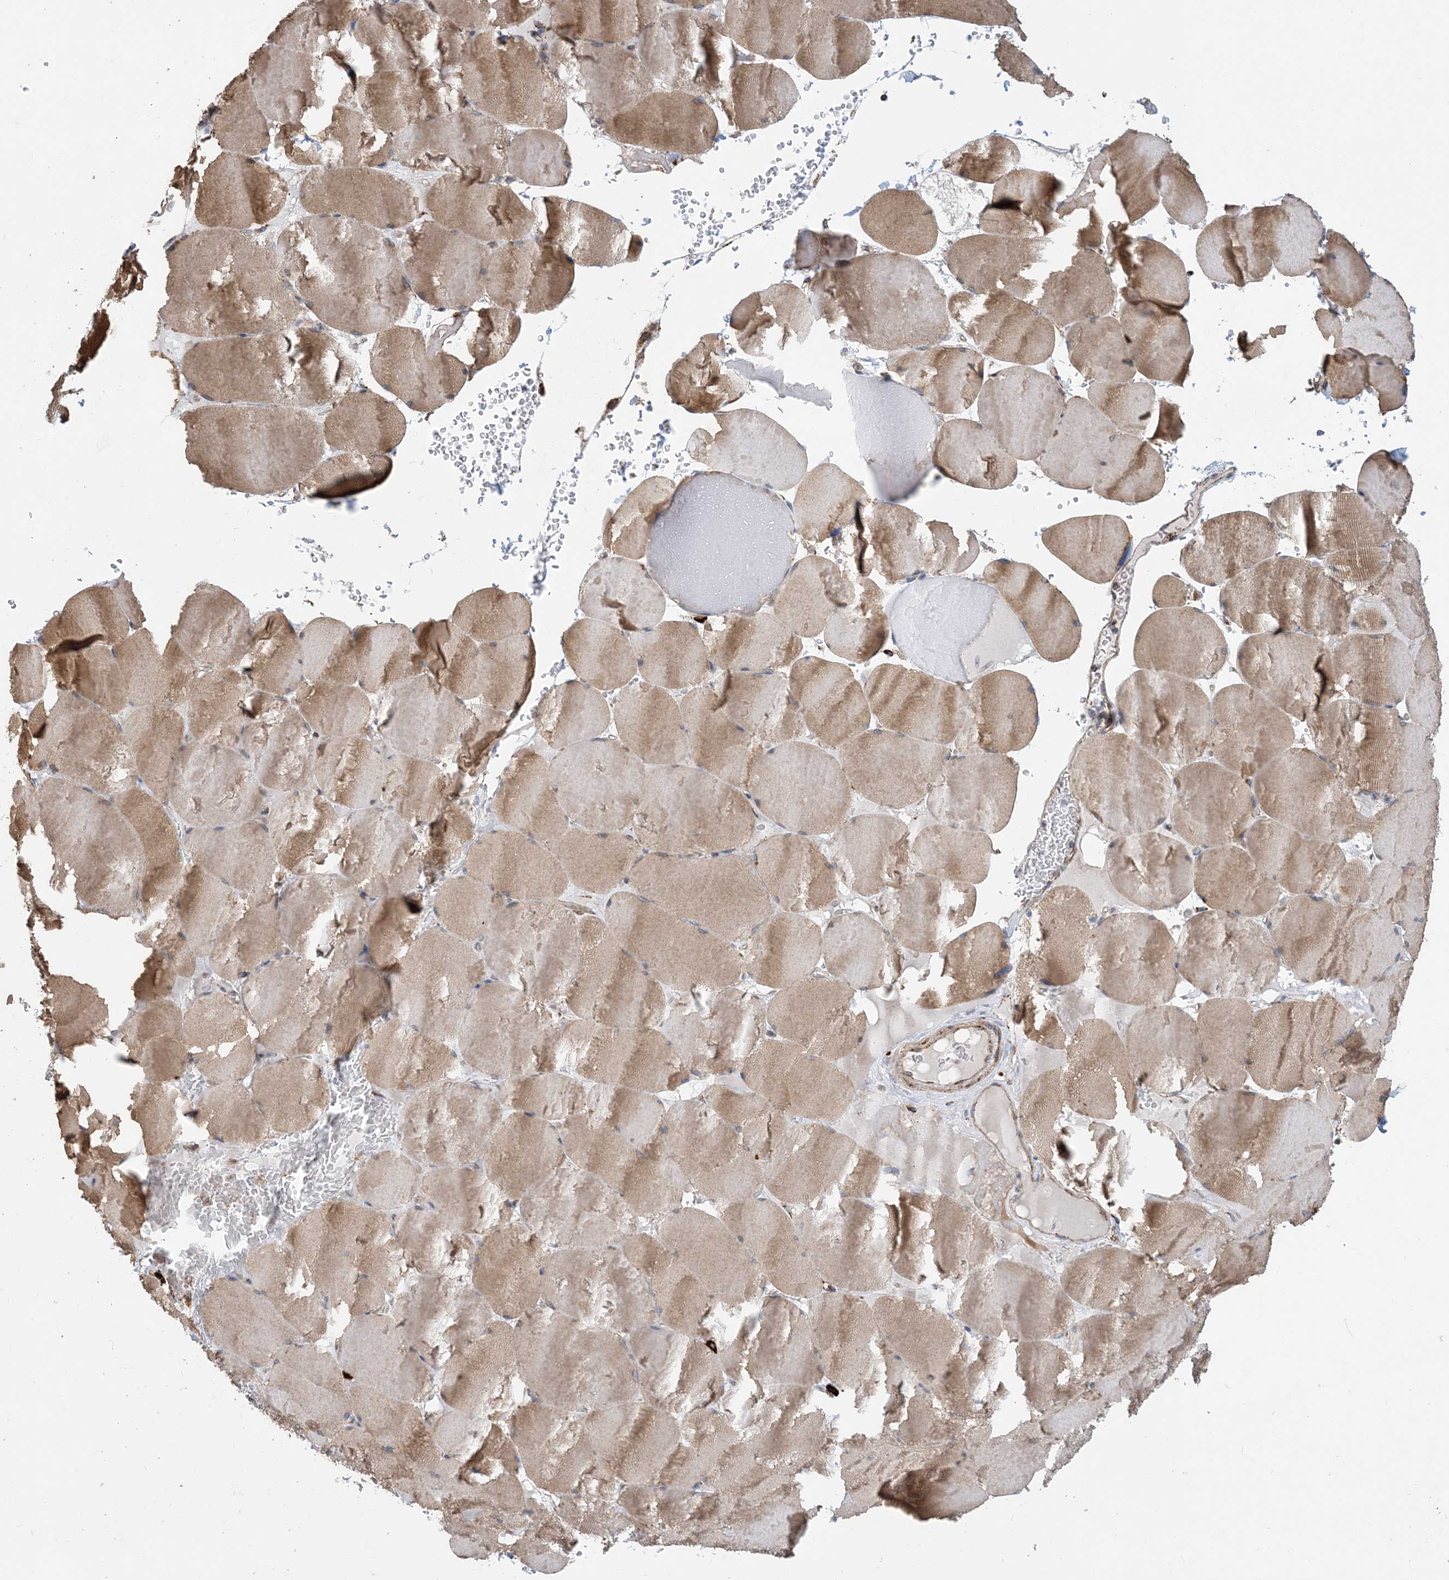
{"staining": {"intensity": "moderate", "quantity": ">75%", "location": "cytoplasmic/membranous"}, "tissue": "skeletal muscle", "cell_type": "Myocytes", "image_type": "normal", "snomed": [{"axis": "morphology", "description": "Normal tissue, NOS"}, {"axis": "topography", "description": "Skeletal muscle"}, {"axis": "topography", "description": "Head-Neck"}], "caption": "An image of skeletal muscle stained for a protein demonstrates moderate cytoplasmic/membranous brown staining in myocytes.", "gene": "PCDHGA1", "patient": {"sex": "male", "age": 66}}